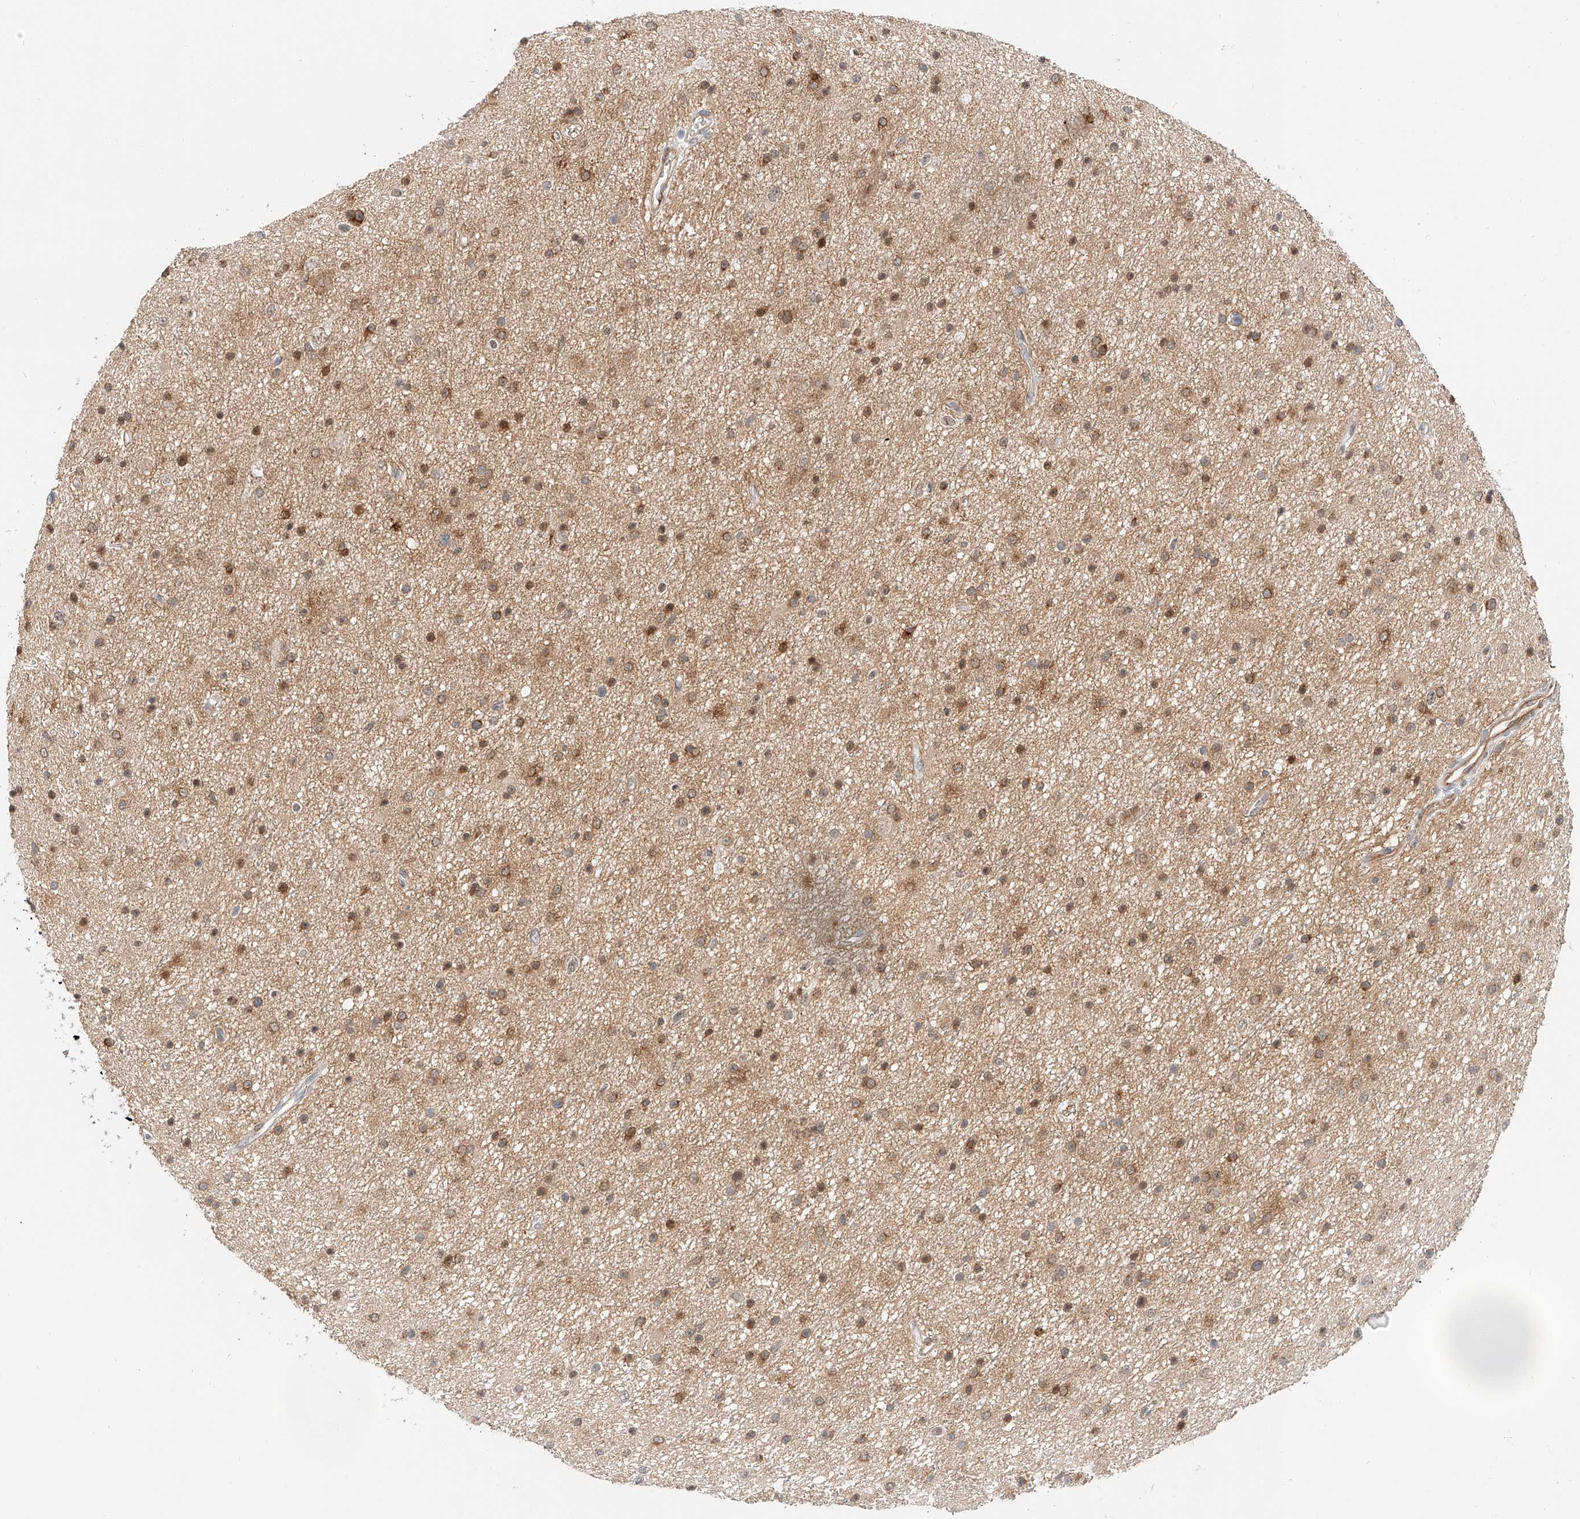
{"staining": {"intensity": "moderate", "quantity": ">75%", "location": "cytoplasmic/membranous"}, "tissue": "glioma", "cell_type": "Tumor cells", "image_type": "cancer", "snomed": [{"axis": "morphology", "description": "Glioma, malignant, Low grade"}, {"axis": "topography", "description": "Cerebral cortex"}], "caption": "Moderate cytoplasmic/membranous expression for a protein is appreciated in about >75% of tumor cells of malignant glioma (low-grade) using immunohistochemistry.", "gene": "CARMIL1", "patient": {"sex": "female", "age": 39}}